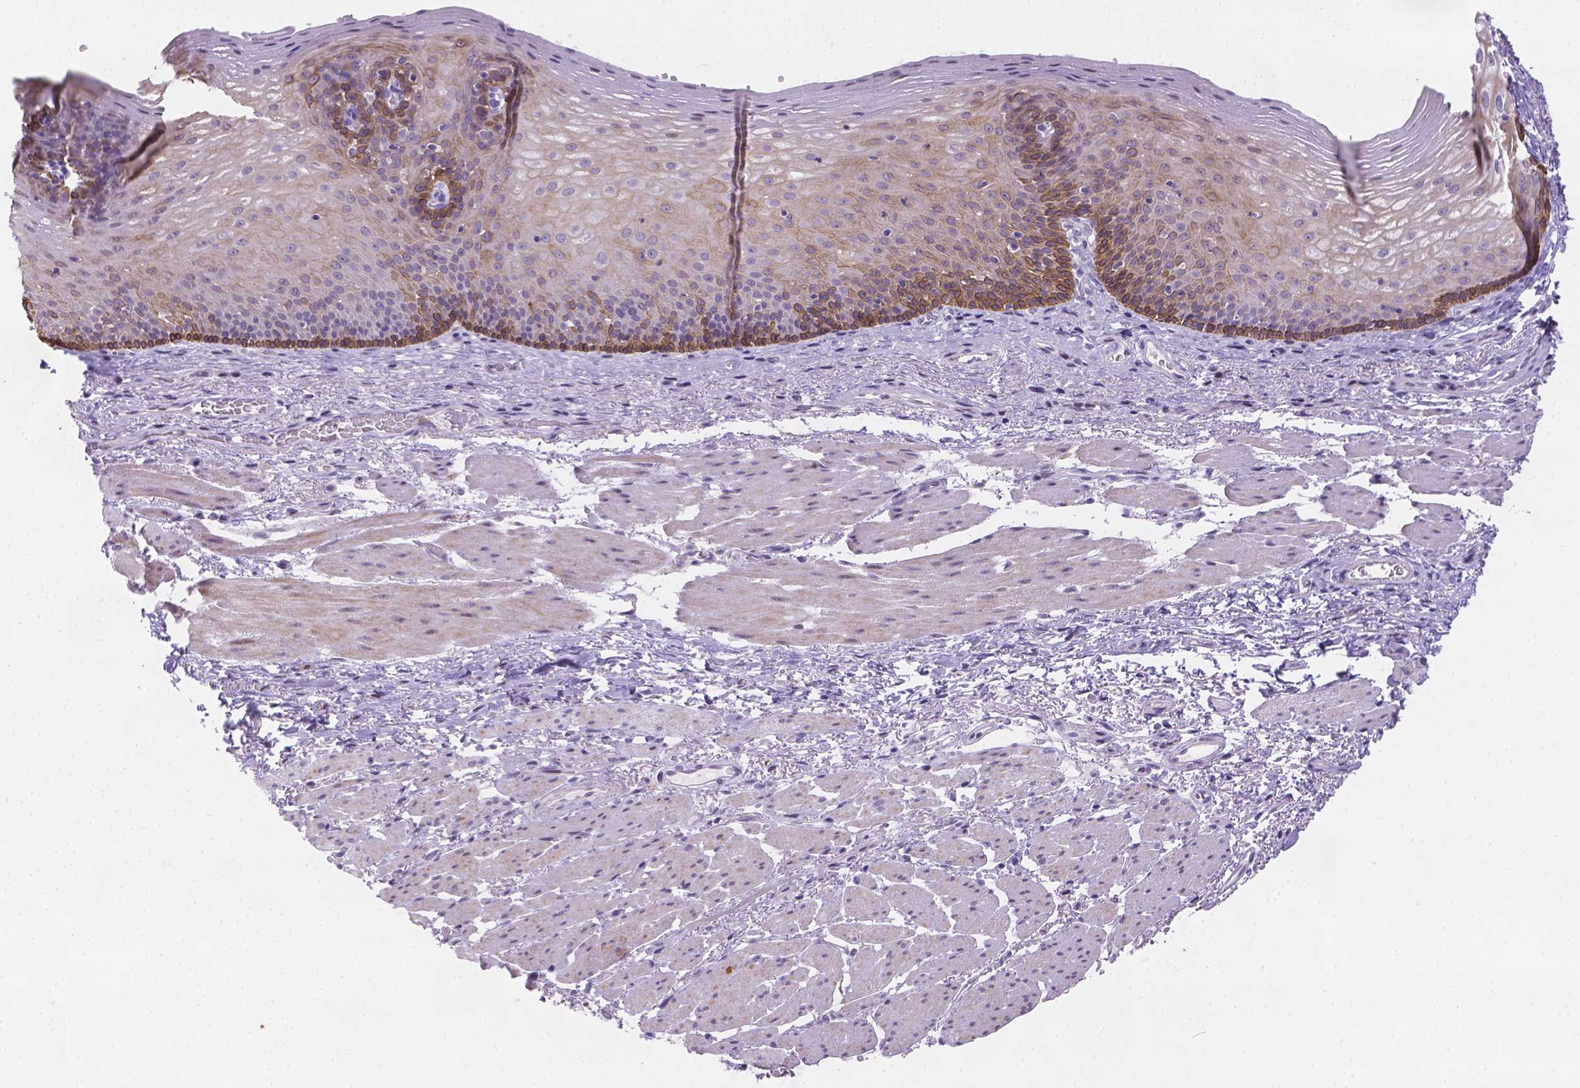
{"staining": {"intensity": "strong", "quantity": "<25%", "location": "cytoplasmic/membranous"}, "tissue": "esophagus", "cell_type": "Squamous epithelial cells", "image_type": "normal", "snomed": [{"axis": "morphology", "description": "Normal tissue, NOS"}, {"axis": "topography", "description": "Esophagus"}], "caption": "Normal esophagus demonstrates strong cytoplasmic/membranous staining in approximately <25% of squamous epithelial cells, visualized by immunohistochemistry.", "gene": "DMWD", "patient": {"sex": "male", "age": 76}}